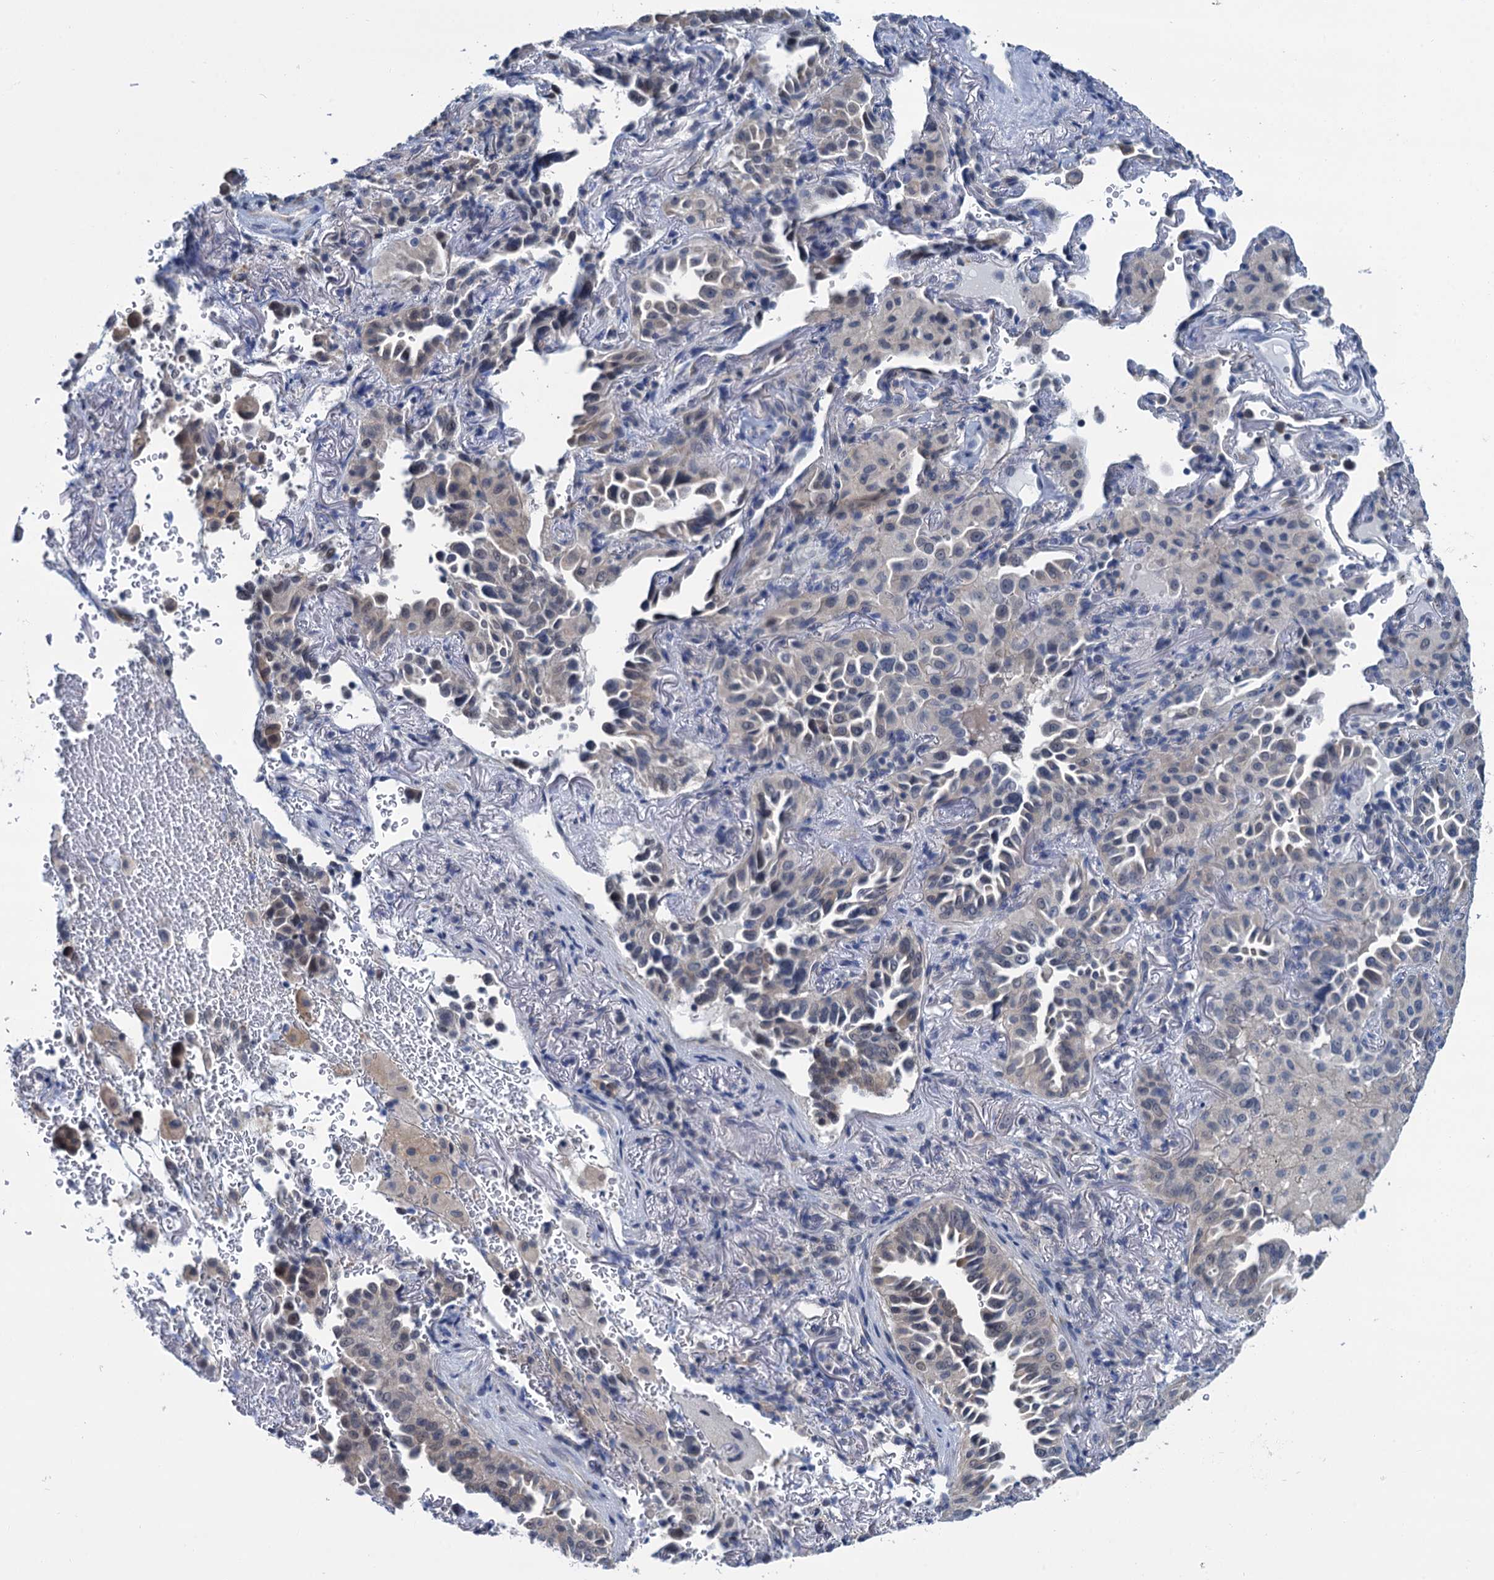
{"staining": {"intensity": "negative", "quantity": "none", "location": "none"}, "tissue": "lung cancer", "cell_type": "Tumor cells", "image_type": "cancer", "snomed": [{"axis": "morphology", "description": "Adenocarcinoma, NOS"}, {"axis": "topography", "description": "Lung"}], "caption": "This is a photomicrograph of IHC staining of lung cancer (adenocarcinoma), which shows no positivity in tumor cells.", "gene": "MIOX", "patient": {"sex": "female", "age": 69}}